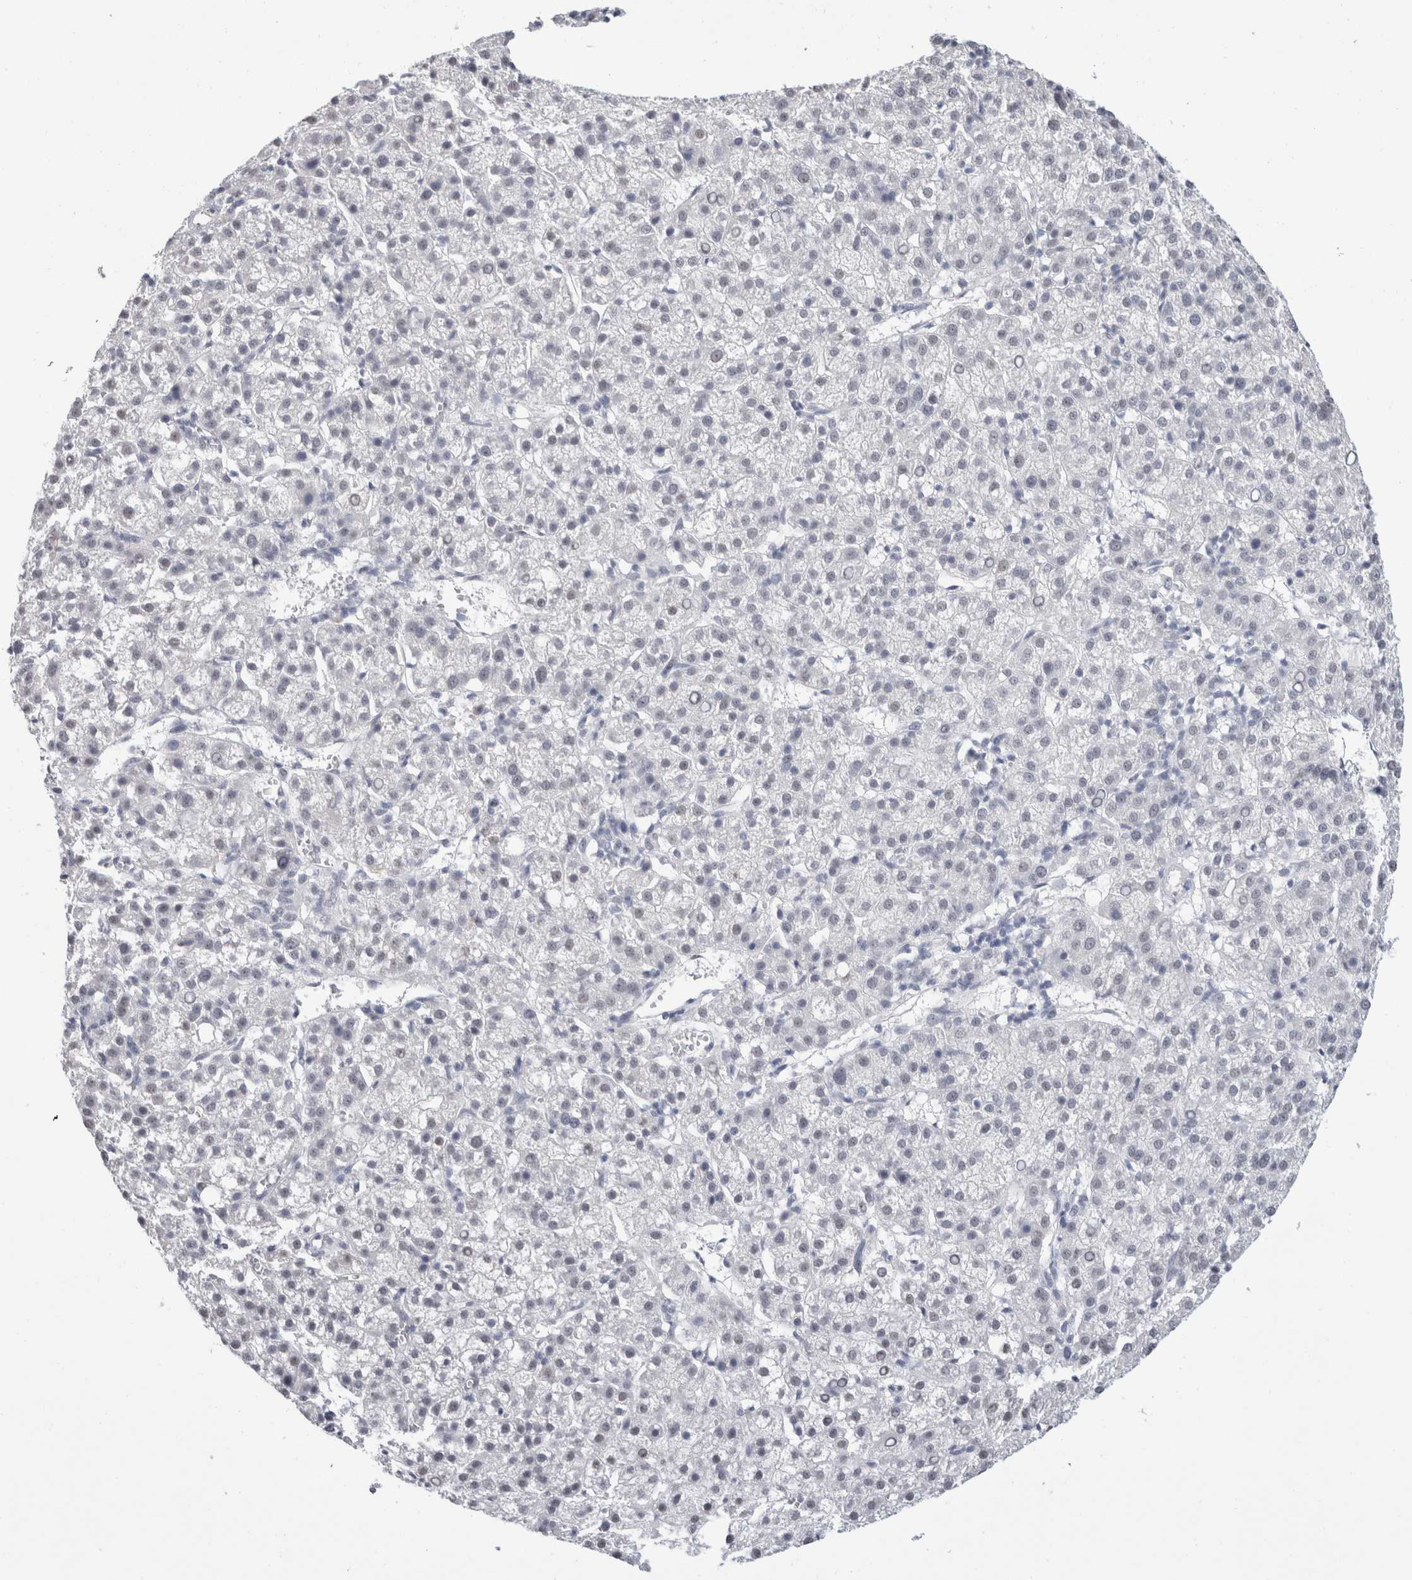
{"staining": {"intensity": "weak", "quantity": "<25%", "location": "nuclear"}, "tissue": "liver cancer", "cell_type": "Tumor cells", "image_type": "cancer", "snomed": [{"axis": "morphology", "description": "Carcinoma, Hepatocellular, NOS"}, {"axis": "topography", "description": "Liver"}], "caption": "High magnification brightfield microscopy of liver cancer stained with DAB (brown) and counterstained with hematoxylin (blue): tumor cells show no significant positivity.", "gene": "CADM3", "patient": {"sex": "female", "age": 58}}